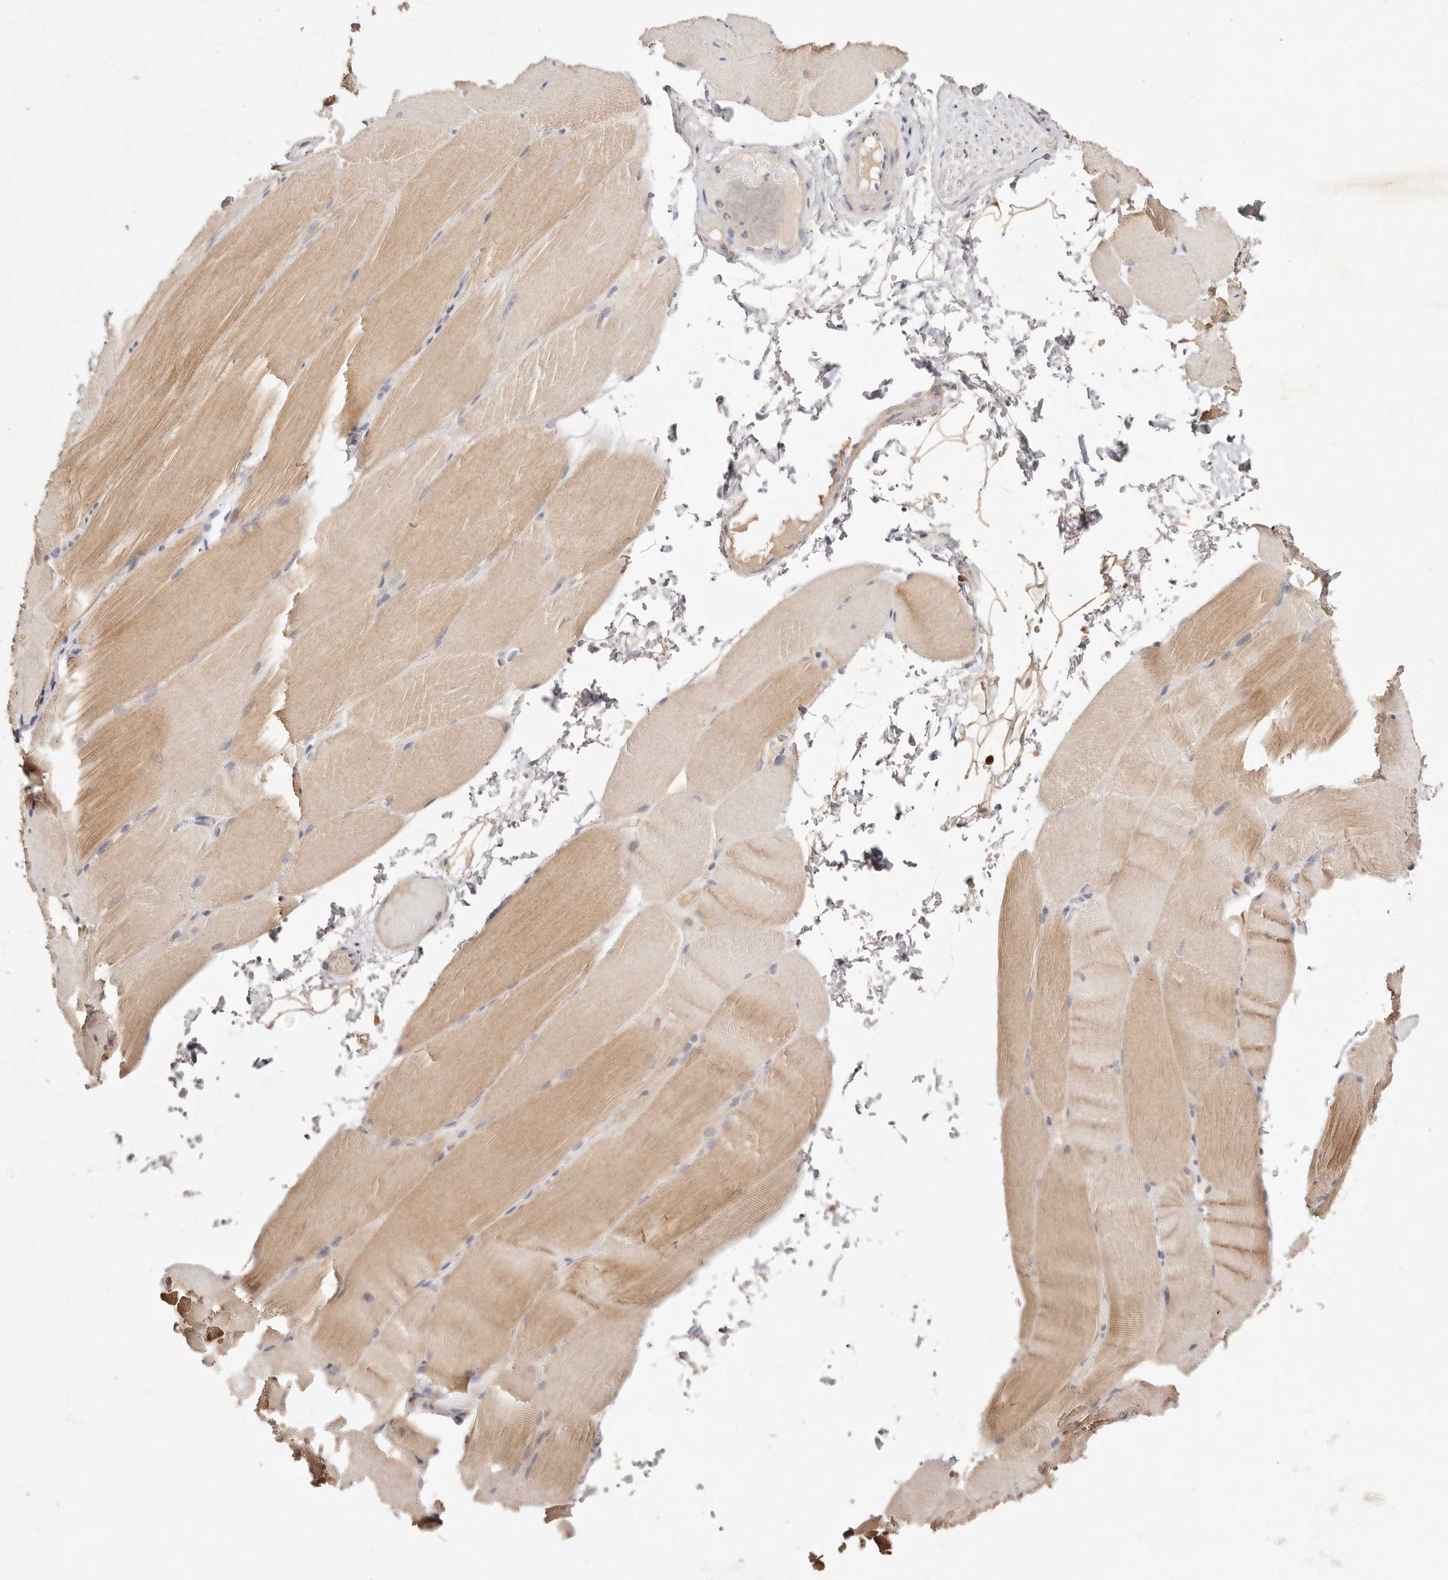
{"staining": {"intensity": "weak", "quantity": "25%-75%", "location": "cytoplasmic/membranous"}, "tissue": "skeletal muscle", "cell_type": "Myocytes", "image_type": "normal", "snomed": [{"axis": "morphology", "description": "Normal tissue, NOS"}, {"axis": "topography", "description": "Skeletal muscle"}, {"axis": "topography", "description": "Parathyroid gland"}], "caption": "Immunohistochemistry (IHC) of unremarkable human skeletal muscle demonstrates low levels of weak cytoplasmic/membranous expression in about 25%-75% of myocytes. The staining is performed using DAB brown chromogen to label protein expression. The nuclei are counter-stained blue using hematoxylin.", "gene": "CXADR", "patient": {"sex": "female", "age": 37}}